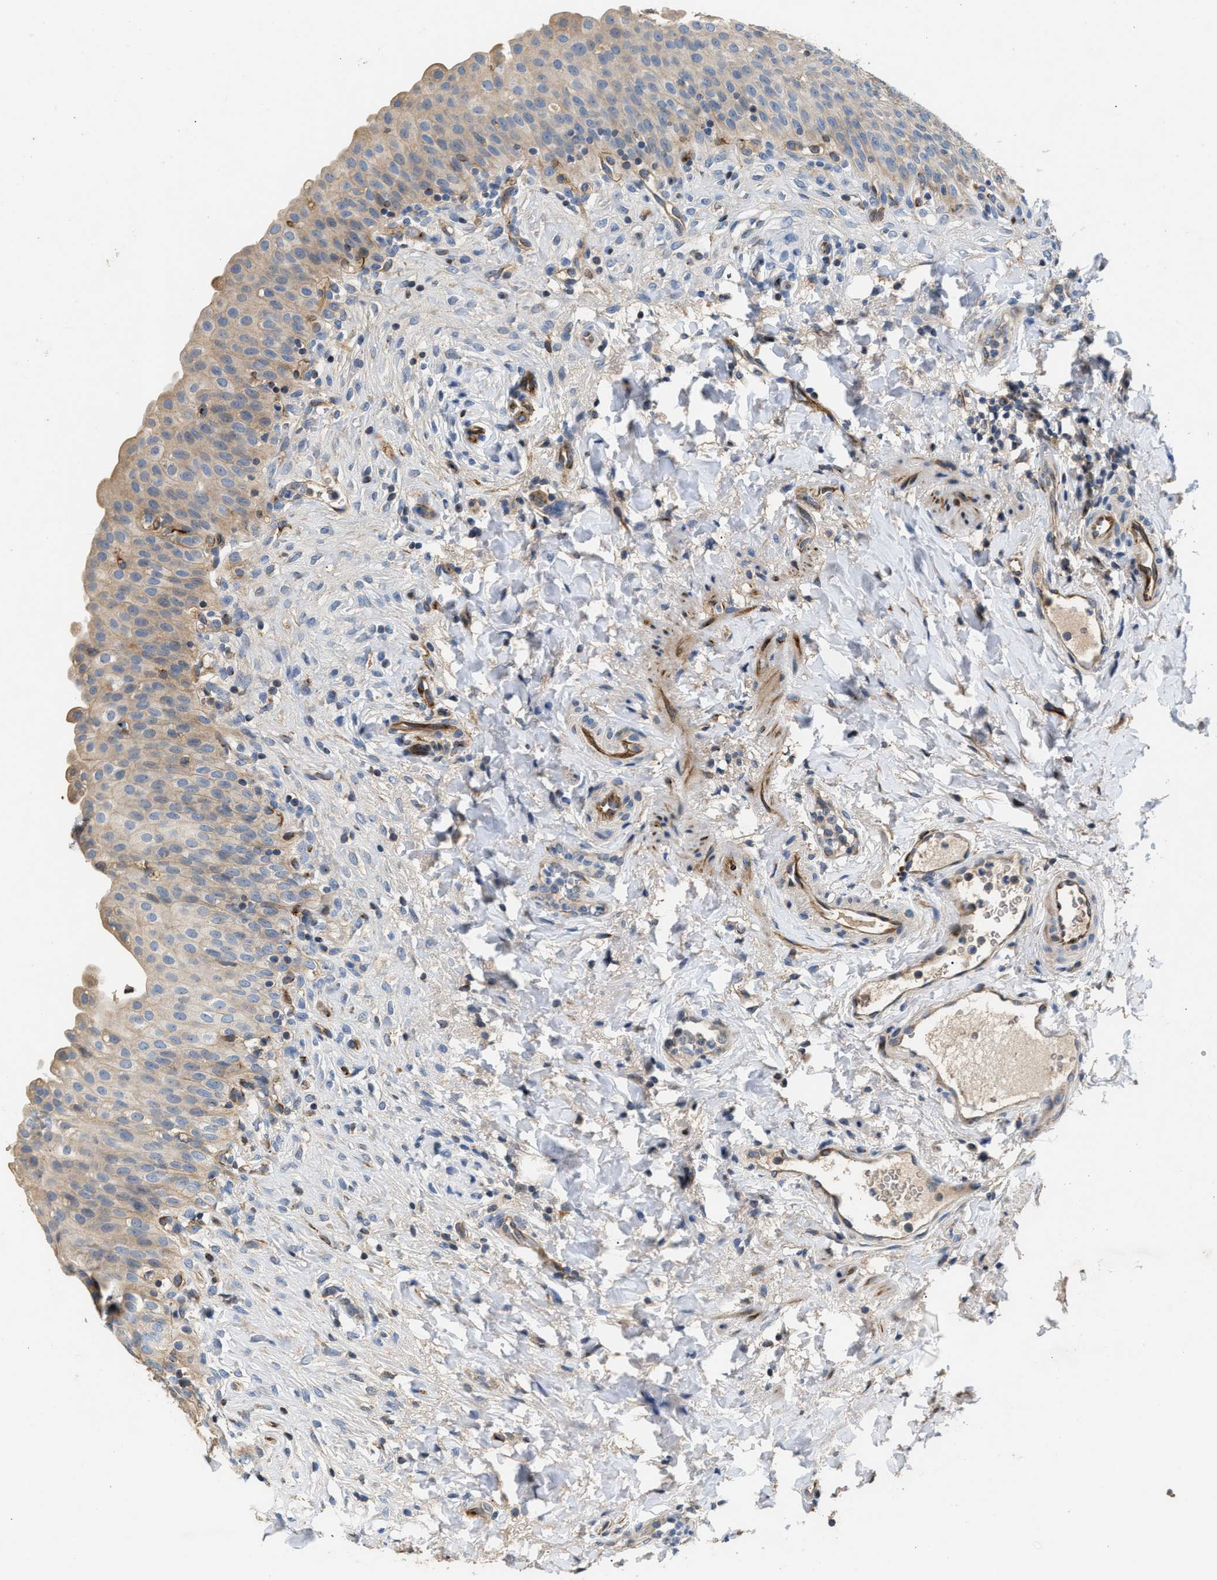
{"staining": {"intensity": "weak", "quantity": "<25%", "location": "cytoplasmic/membranous"}, "tissue": "urinary bladder", "cell_type": "Urothelial cells", "image_type": "normal", "snomed": [{"axis": "morphology", "description": "Urothelial carcinoma, High grade"}, {"axis": "topography", "description": "Urinary bladder"}], "caption": "A micrograph of urinary bladder stained for a protein reveals no brown staining in urothelial cells. Nuclei are stained in blue.", "gene": "IL17RC", "patient": {"sex": "male", "age": 46}}